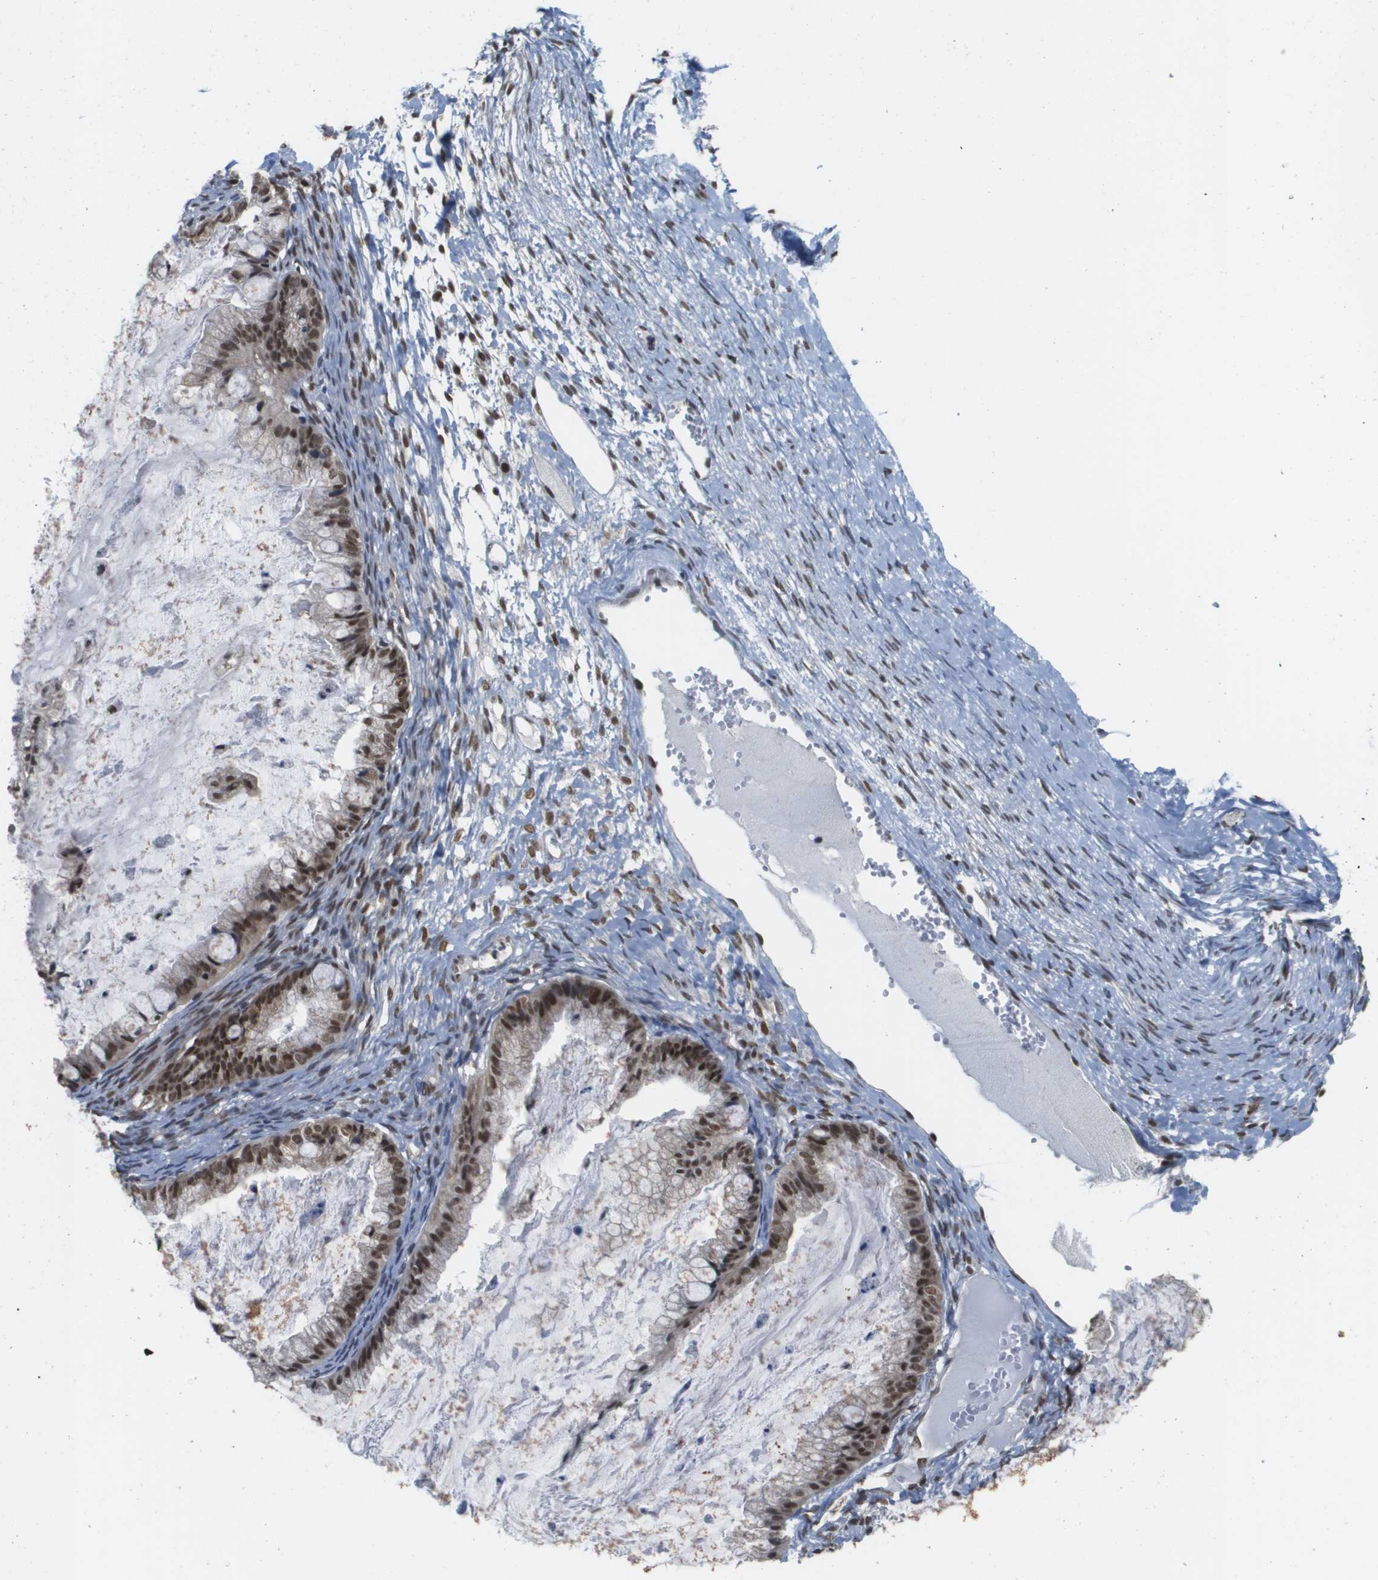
{"staining": {"intensity": "strong", "quantity": ">75%", "location": "nuclear"}, "tissue": "ovarian cancer", "cell_type": "Tumor cells", "image_type": "cancer", "snomed": [{"axis": "morphology", "description": "Cystadenocarcinoma, mucinous, NOS"}, {"axis": "topography", "description": "Ovary"}], "caption": "Immunohistochemical staining of ovarian cancer (mucinous cystadenocarcinoma) shows high levels of strong nuclear protein staining in about >75% of tumor cells.", "gene": "ISY1", "patient": {"sex": "female", "age": 57}}